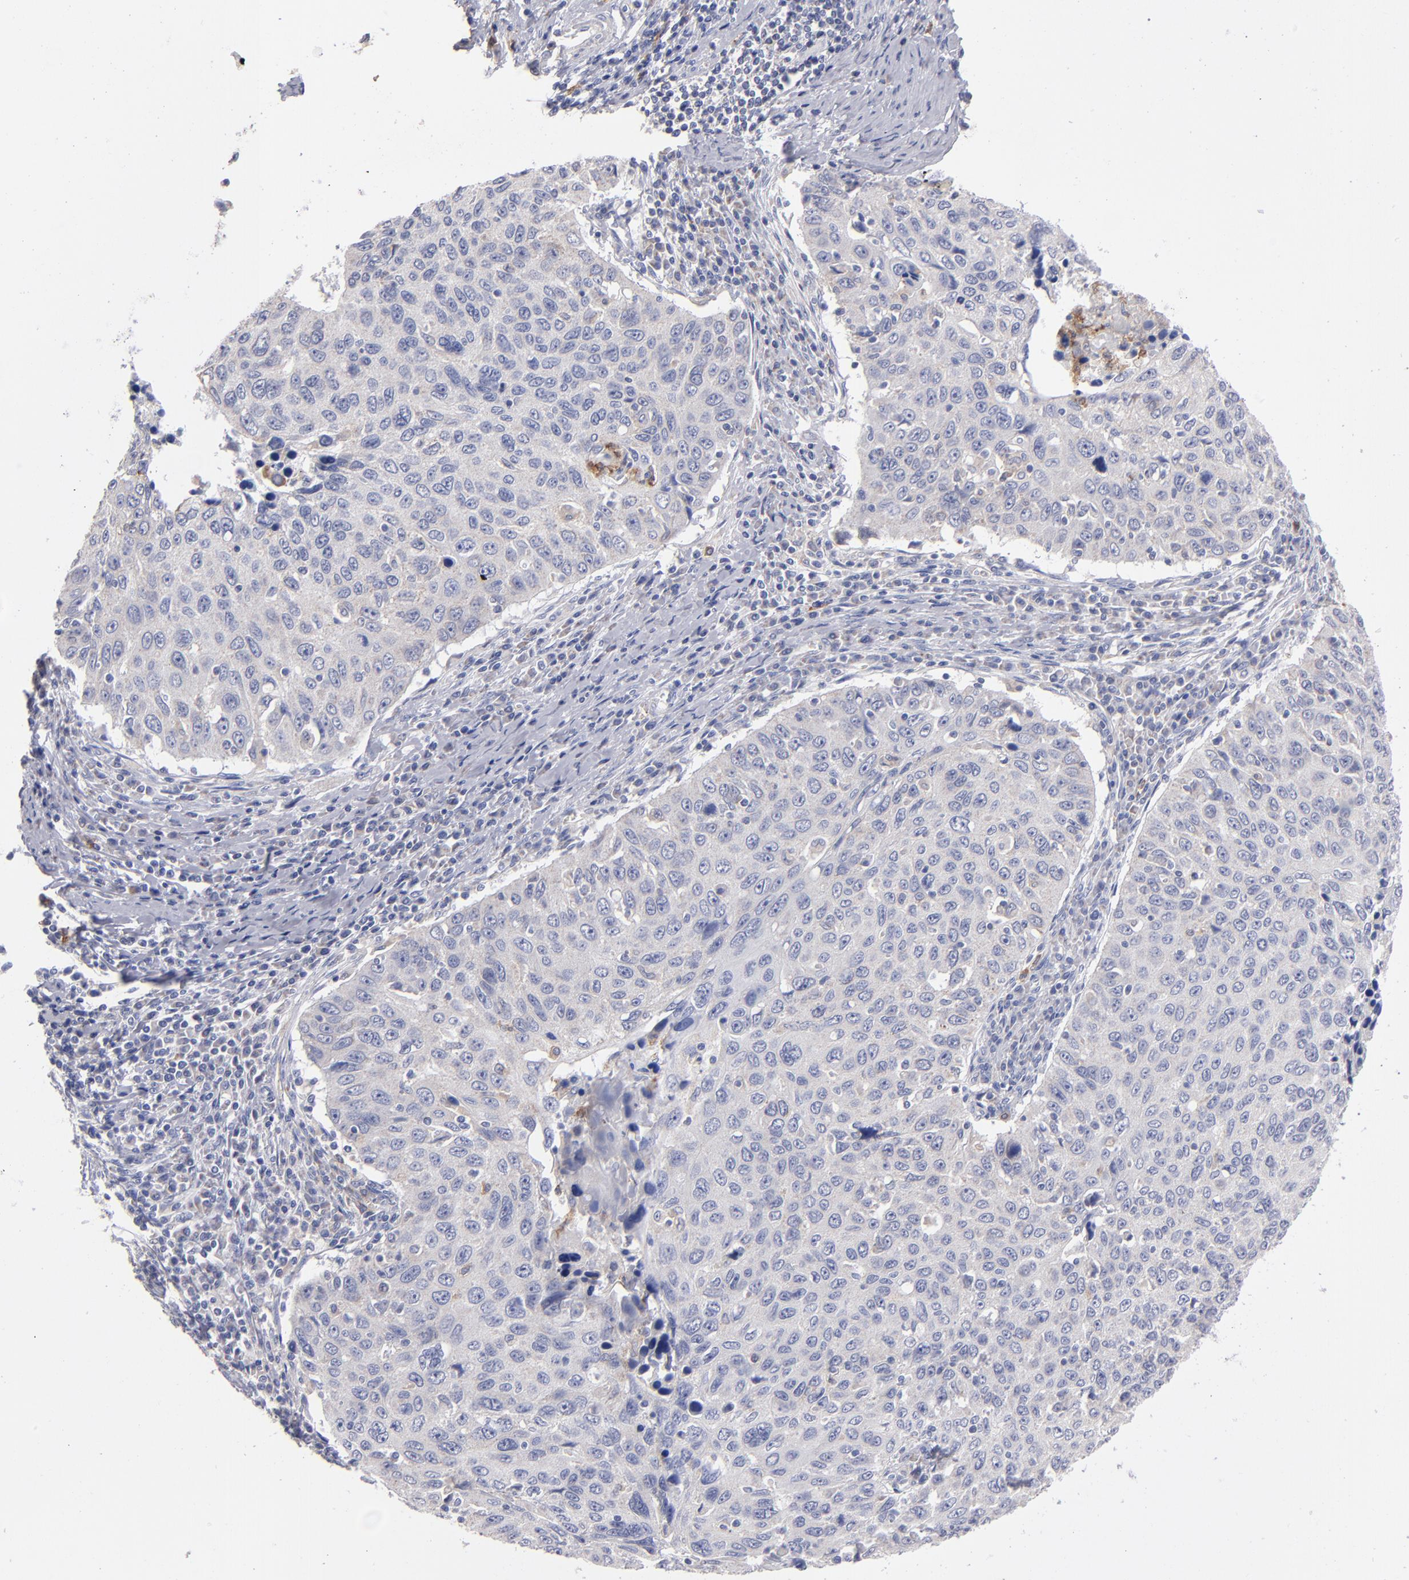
{"staining": {"intensity": "weak", "quantity": ">75%", "location": "cytoplasmic/membranous"}, "tissue": "cervical cancer", "cell_type": "Tumor cells", "image_type": "cancer", "snomed": [{"axis": "morphology", "description": "Squamous cell carcinoma, NOS"}, {"axis": "topography", "description": "Cervix"}], "caption": "The immunohistochemical stain highlights weak cytoplasmic/membranous positivity in tumor cells of squamous cell carcinoma (cervical) tissue.", "gene": "FGR", "patient": {"sex": "female", "age": 53}}